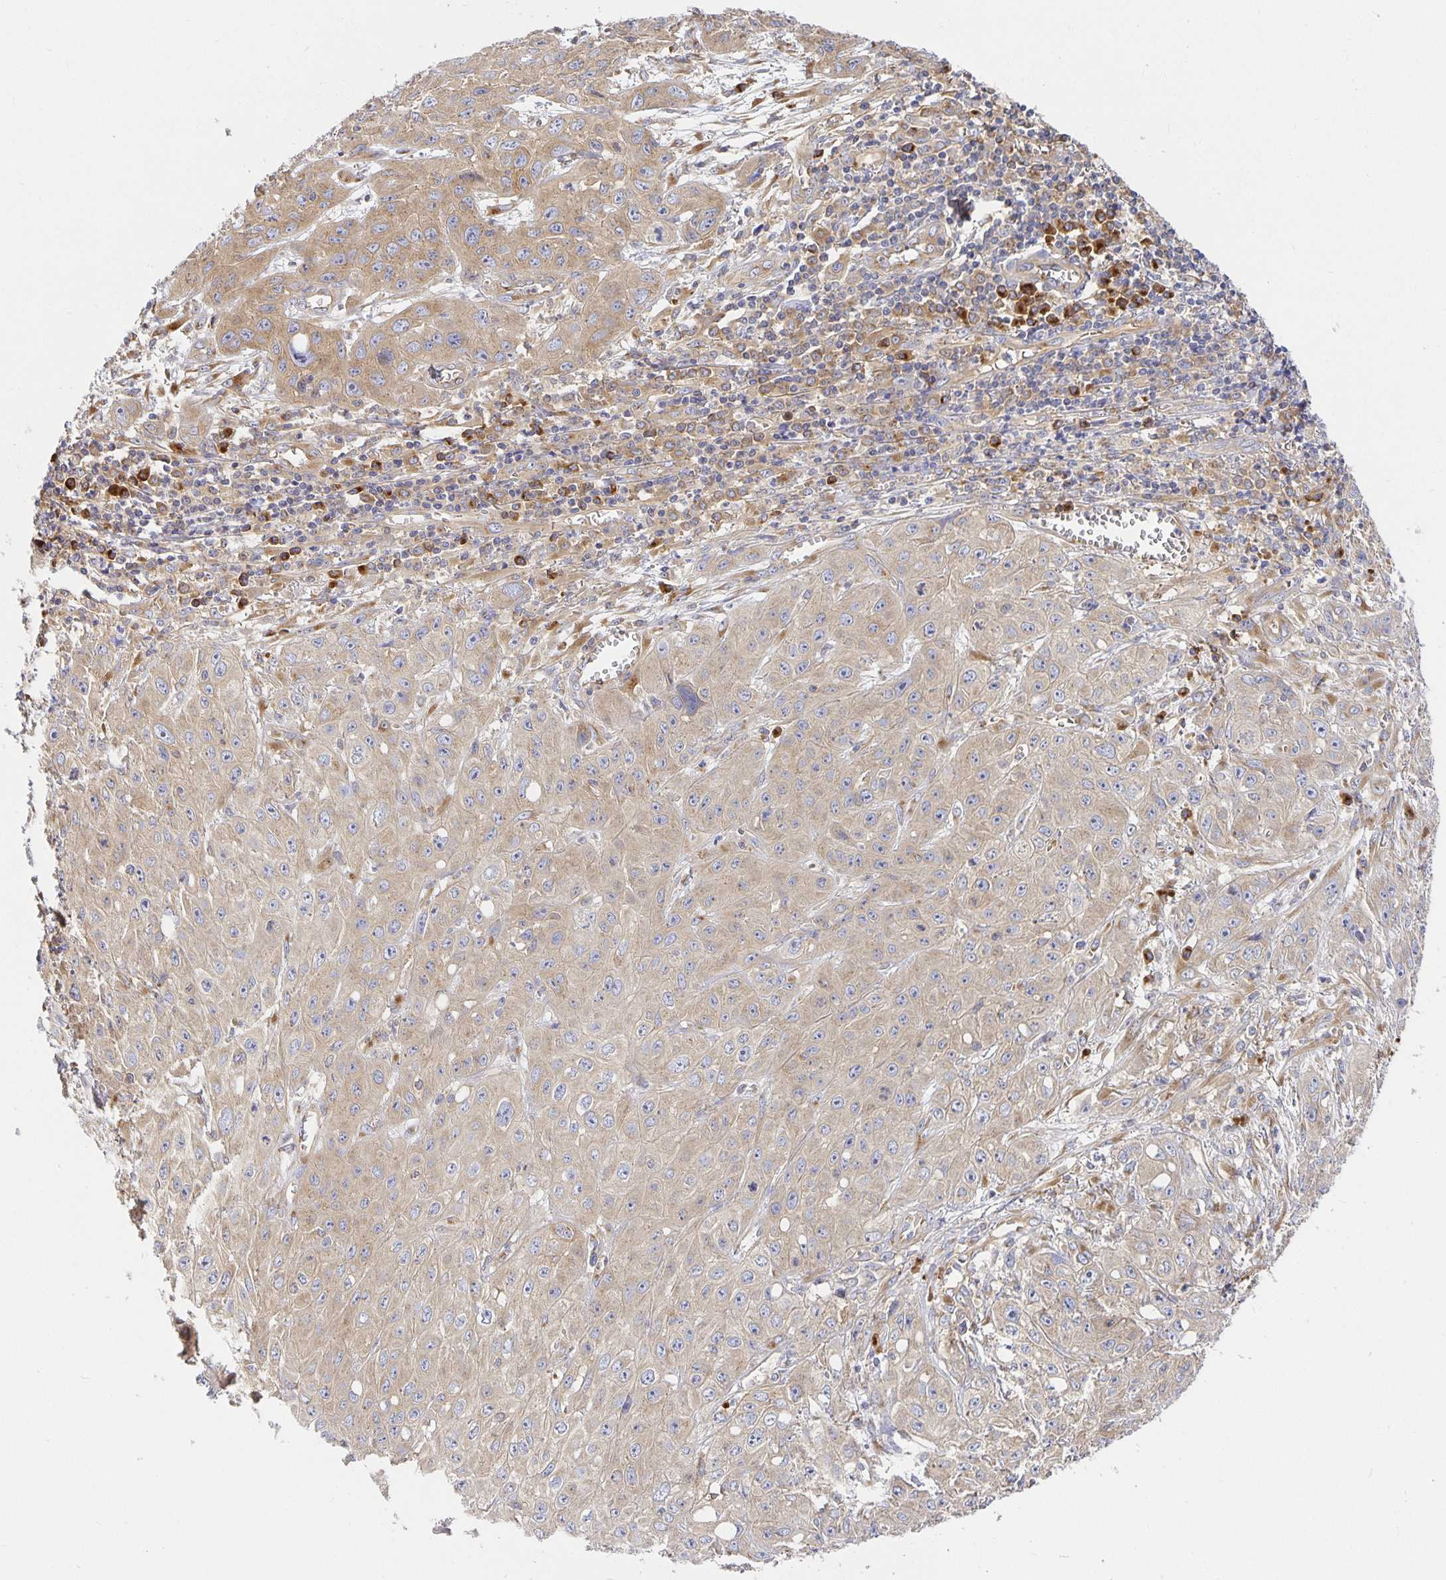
{"staining": {"intensity": "weak", "quantity": ">75%", "location": "cytoplasmic/membranous"}, "tissue": "skin cancer", "cell_type": "Tumor cells", "image_type": "cancer", "snomed": [{"axis": "morphology", "description": "Squamous cell carcinoma, NOS"}, {"axis": "topography", "description": "Skin"}, {"axis": "topography", "description": "Vulva"}], "caption": "An immunohistochemistry micrograph of tumor tissue is shown. Protein staining in brown highlights weak cytoplasmic/membranous positivity in skin cancer (squamous cell carcinoma) within tumor cells.", "gene": "USO1", "patient": {"sex": "female", "age": 71}}